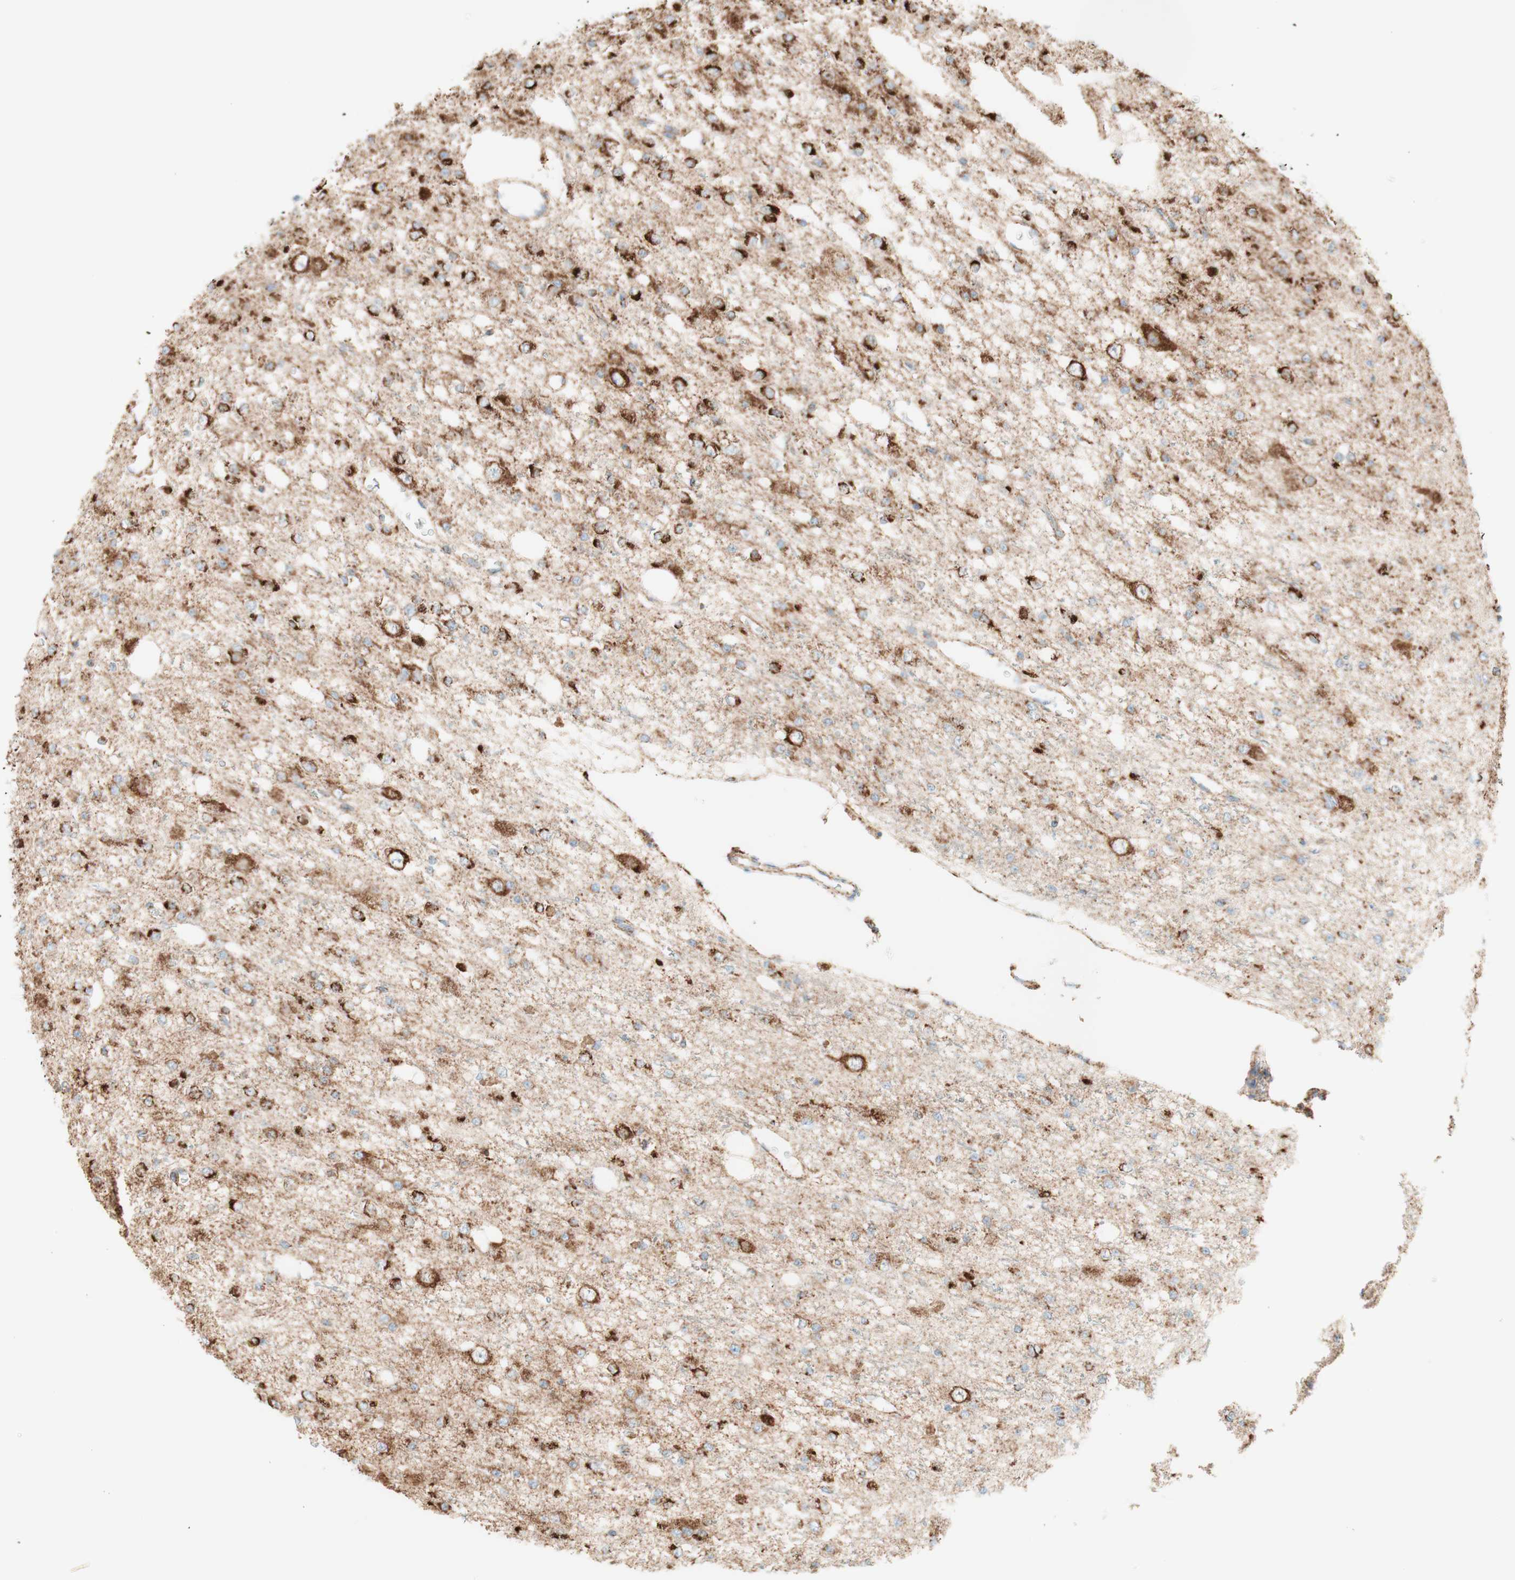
{"staining": {"intensity": "strong", "quantity": ">75%", "location": "cytoplasmic/membranous"}, "tissue": "glioma", "cell_type": "Tumor cells", "image_type": "cancer", "snomed": [{"axis": "morphology", "description": "Glioma, malignant, Low grade"}, {"axis": "topography", "description": "Brain"}], "caption": "Human glioma stained with a brown dye shows strong cytoplasmic/membranous positive positivity in approximately >75% of tumor cells.", "gene": "TOMM20", "patient": {"sex": "male", "age": 38}}